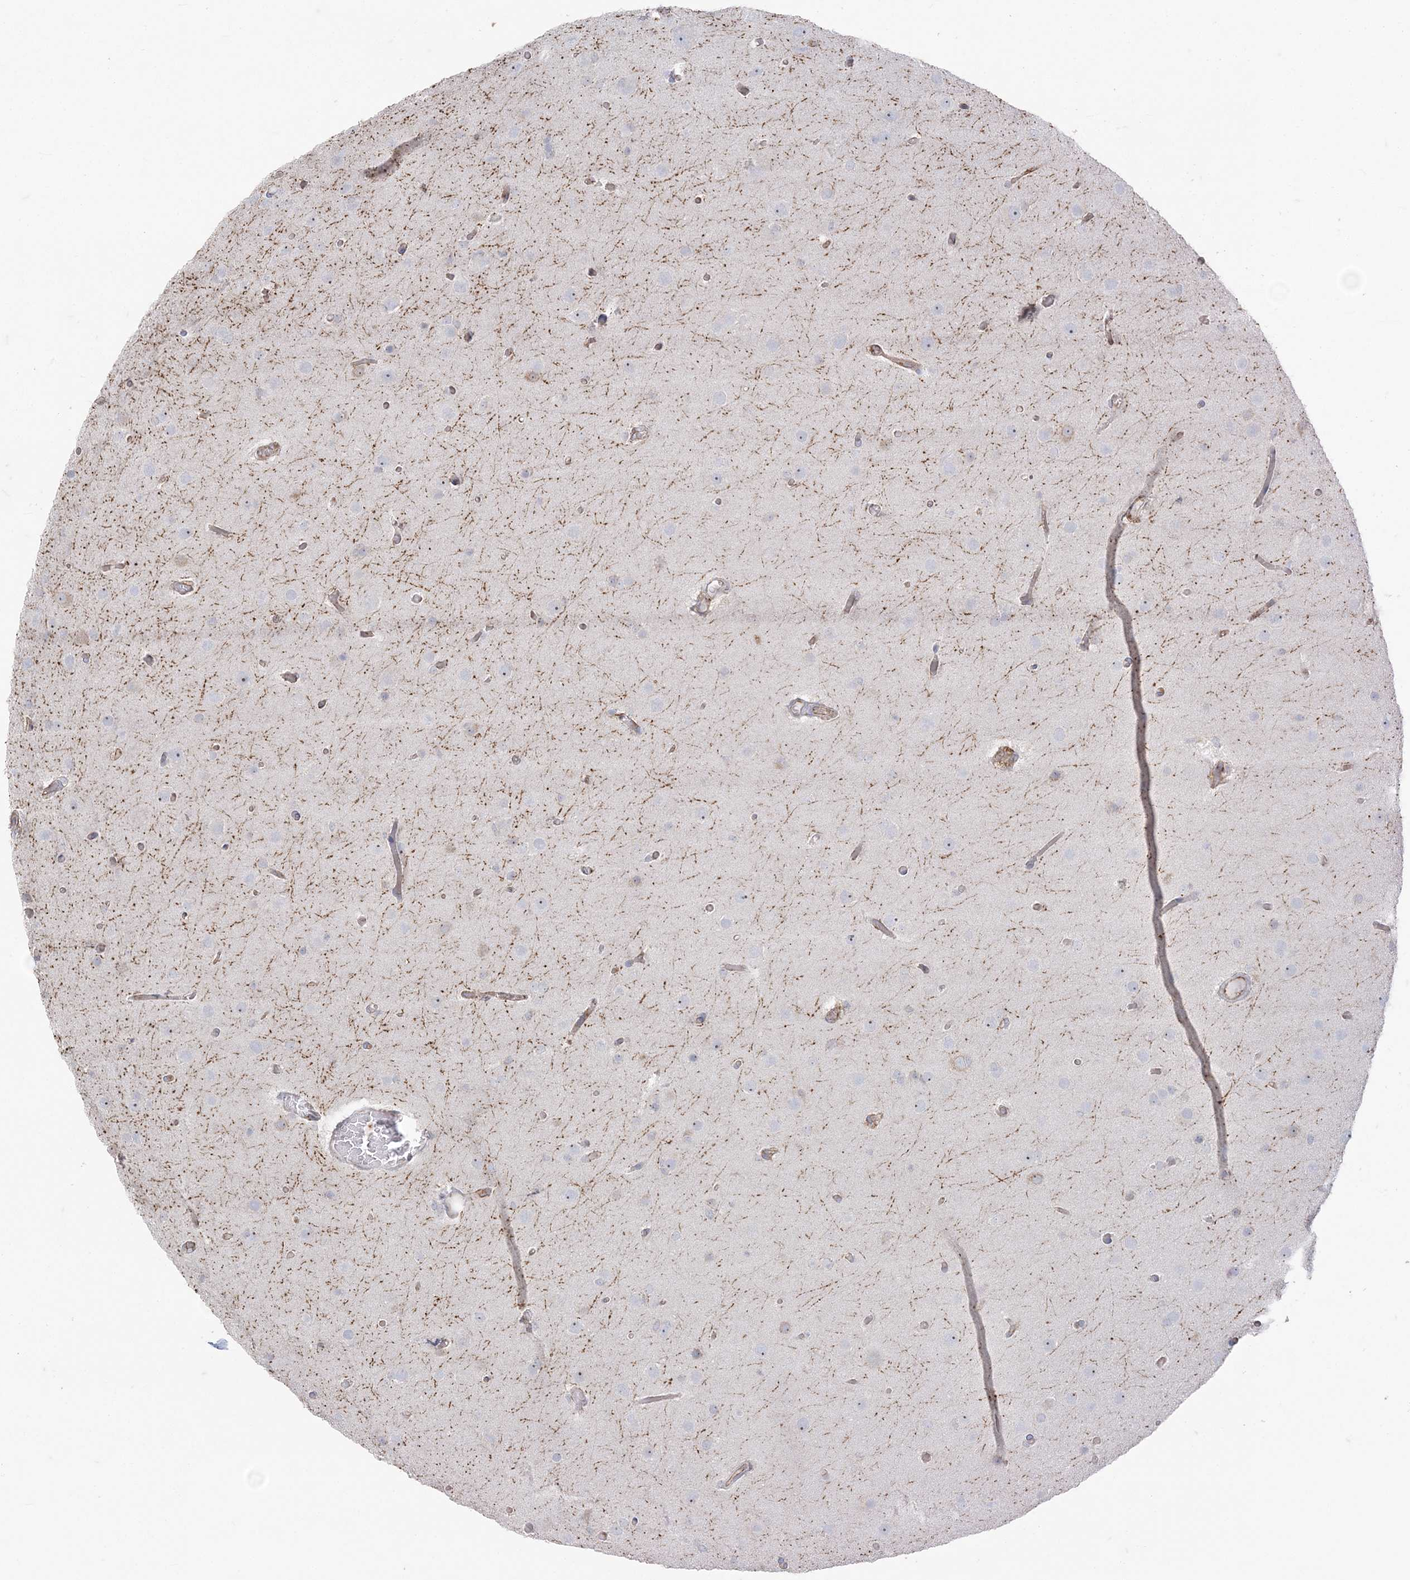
{"staining": {"intensity": "negative", "quantity": "none", "location": "none"}, "tissue": "glioma", "cell_type": "Tumor cells", "image_type": "cancer", "snomed": [{"axis": "morphology", "description": "Glioma, malignant, High grade"}, {"axis": "topography", "description": "Cerebral cortex"}], "caption": "A photomicrograph of glioma stained for a protein displays no brown staining in tumor cells. (Stains: DAB immunohistochemistry (IHC) with hematoxylin counter stain, Microscopy: brightfield microscopy at high magnification).", "gene": "DERL3", "patient": {"sex": "female", "age": 36}}